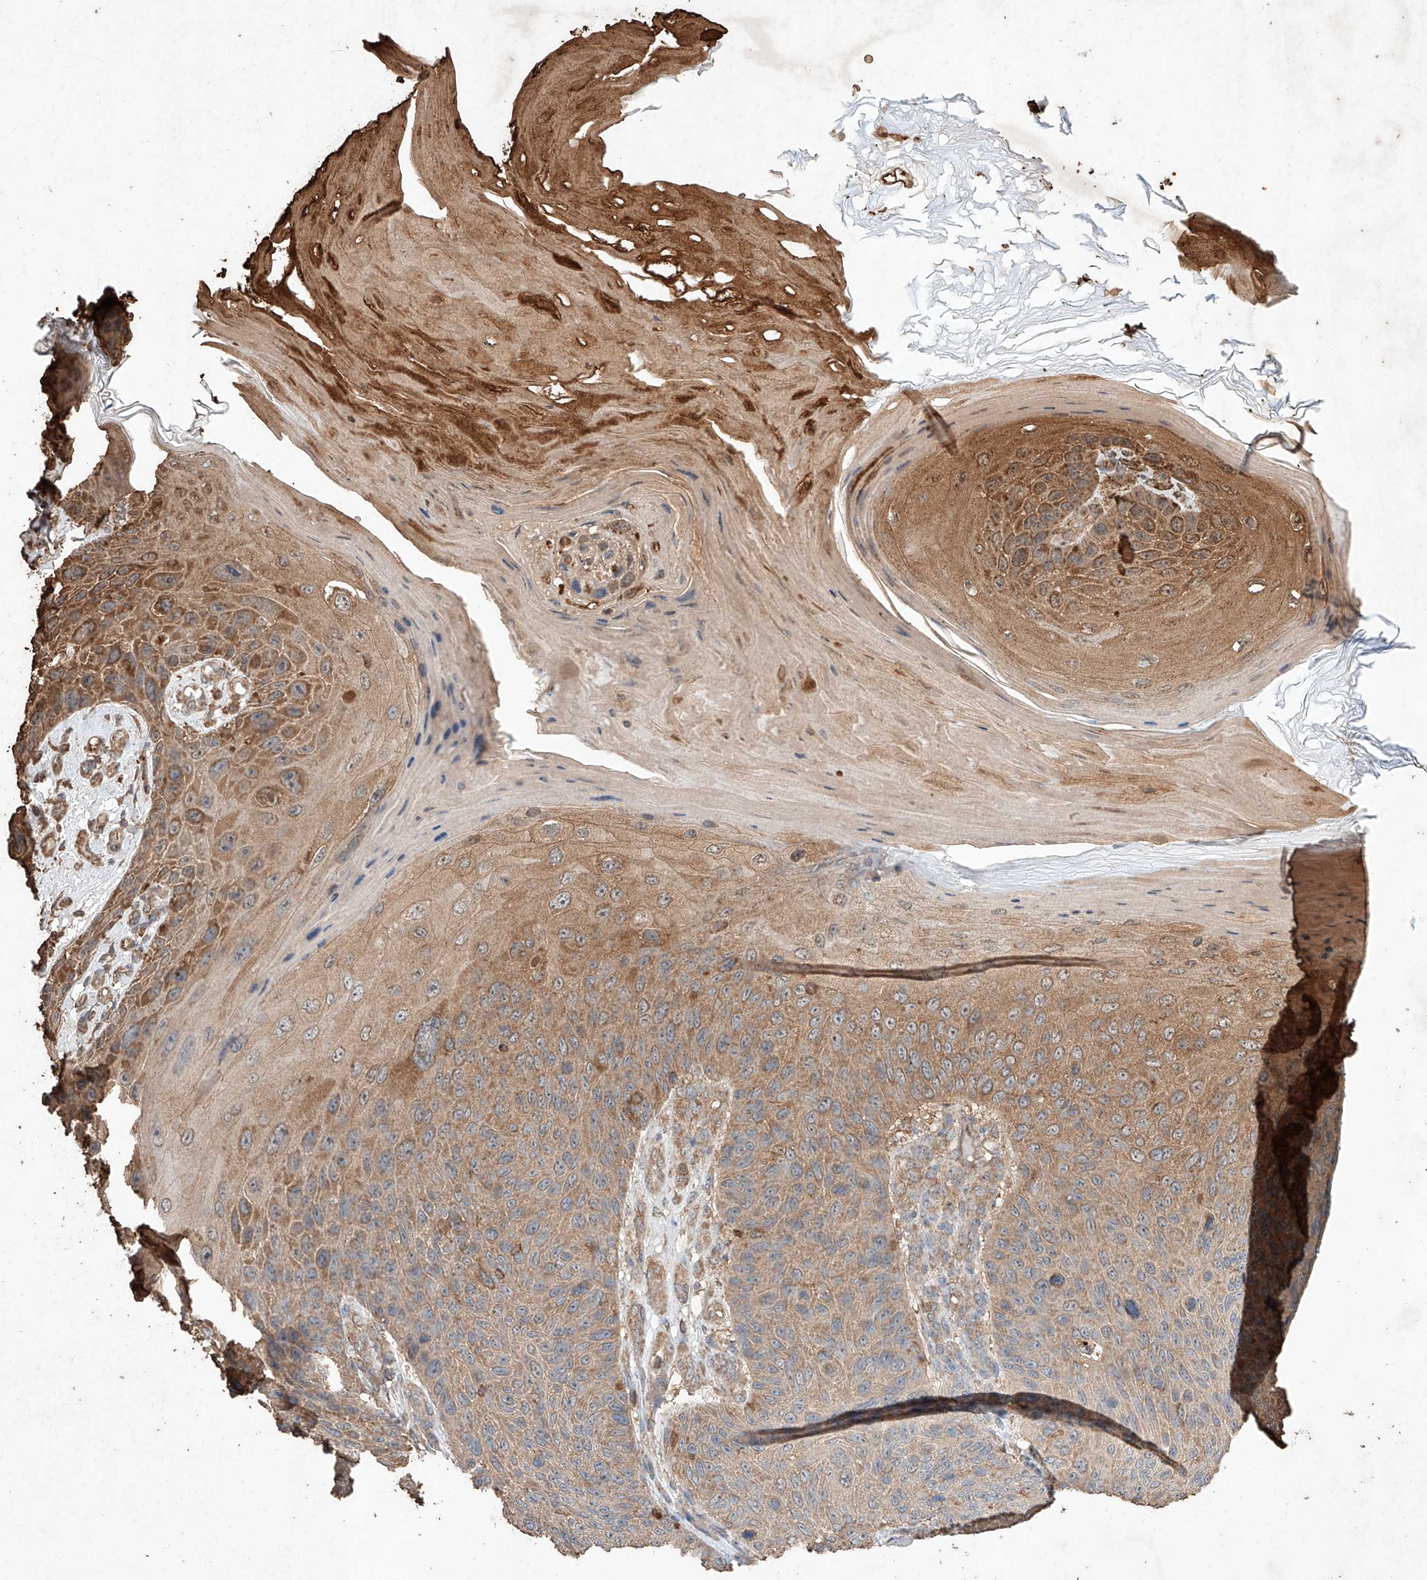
{"staining": {"intensity": "moderate", "quantity": ">75%", "location": "cytoplasmic/membranous"}, "tissue": "skin cancer", "cell_type": "Tumor cells", "image_type": "cancer", "snomed": [{"axis": "morphology", "description": "Squamous cell carcinoma, NOS"}, {"axis": "topography", "description": "Skin"}], "caption": "Immunohistochemistry (IHC) of human squamous cell carcinoma (skin) demonstrates medium levels of moderate cytoplasmic/membranous expression in about >75% of tumor cells. Using DAB (3,3'-diaminobenzidine) (brown) and hematoxylin (blue) stains, captured at high magnification using brightfield microscopy.", "gene": "M6PR", "patient": {"sex": "female", "age": 88}}